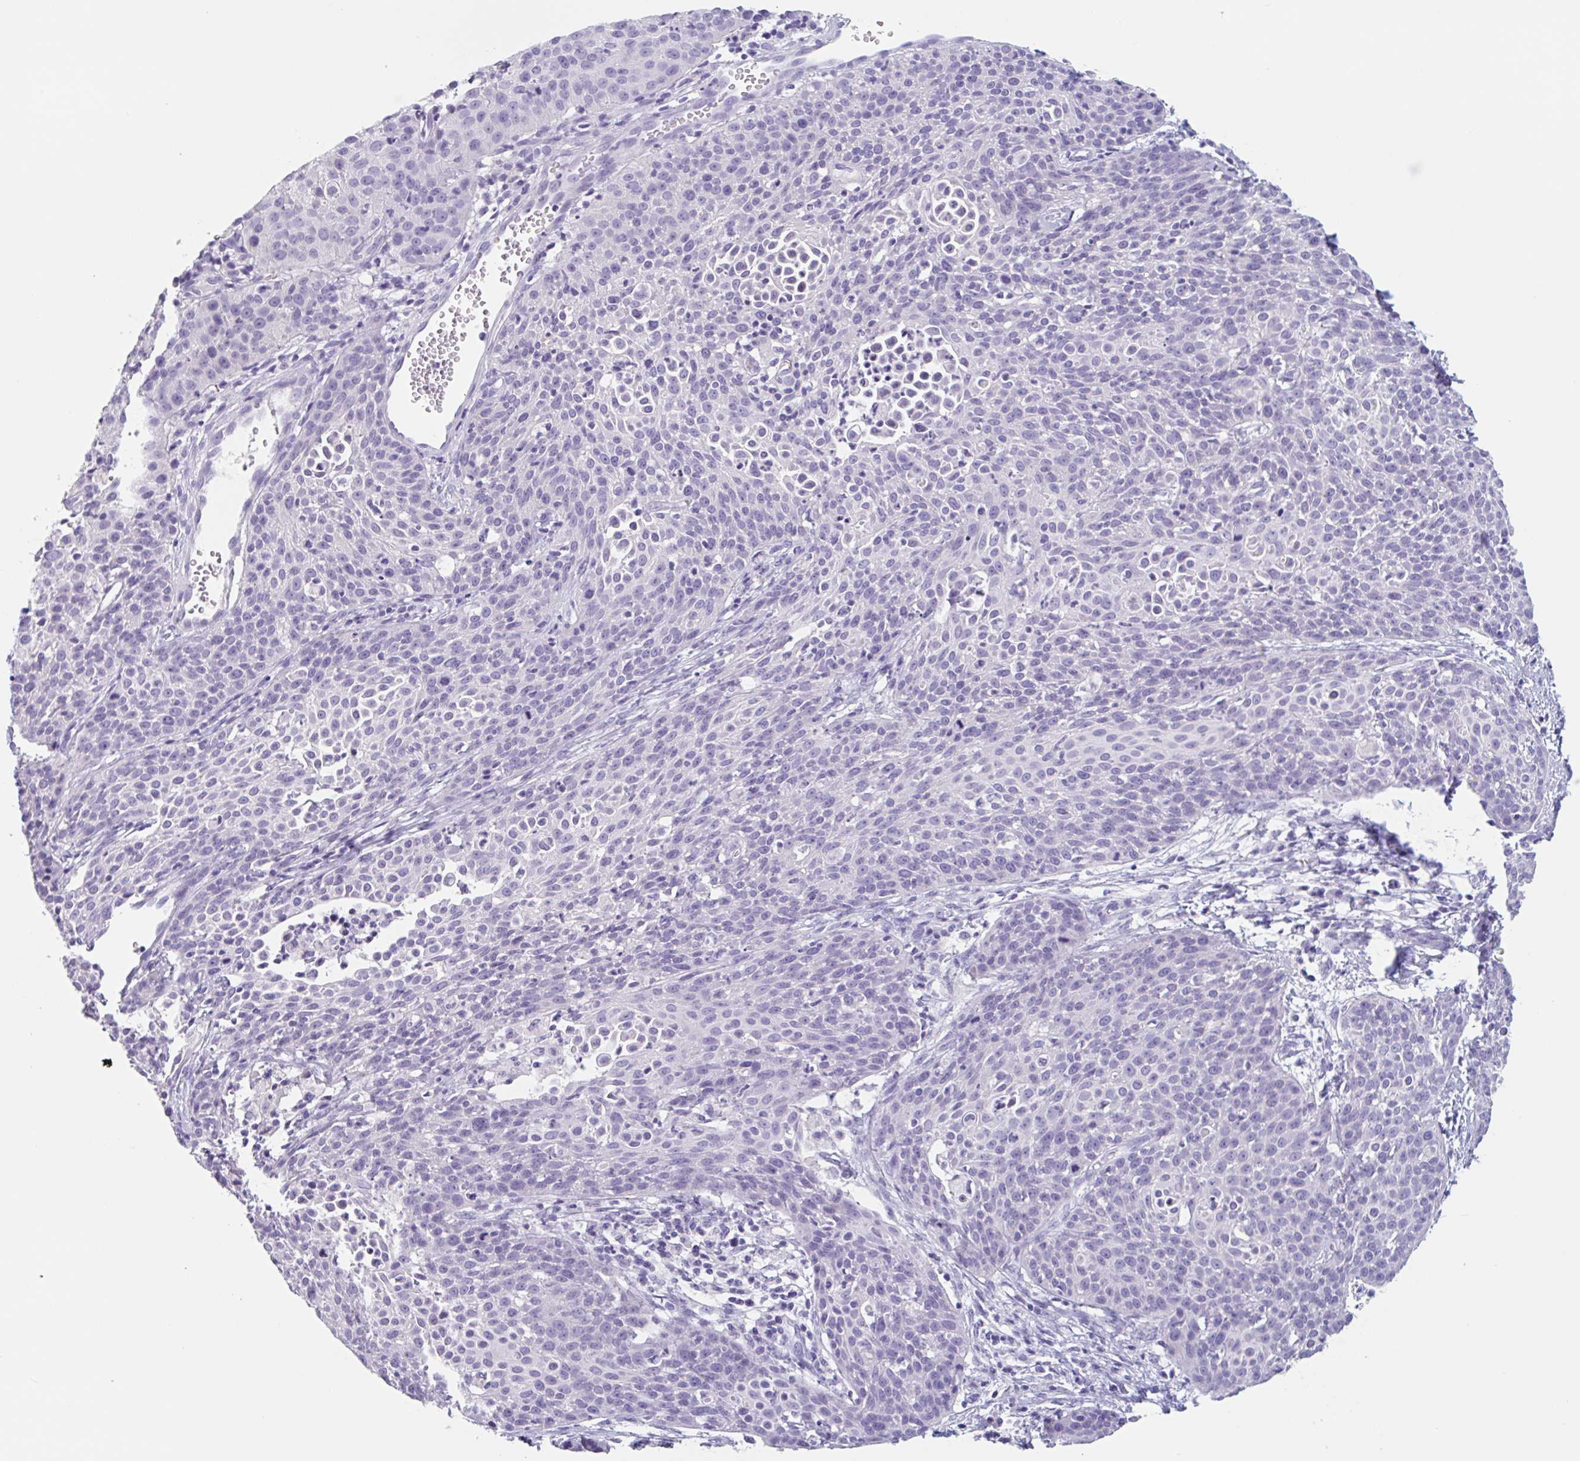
{"staining": {"intensity": "negative", "quantity": "none", "location": "none"}, "tissue": "cervical cancer", "cell_type": "Tumor cells", "image_type": "cancer", "snomed": [{"axis": "morphology", "description": "Squamous cell carcinoma, NOS"}, {"axis": "topography", "description": "Cervix"}], "caption": "High magnification brightfield microscopy of cervical cancer (squamous cell carcinoma) stained with DAB (3,3'-diaminobenzidine) (brown) and counterstained with hematoxylin (blue): tumor cells show no significant positivity.", "gene": "EMC4", "patient": {"sex": "female", "age": 38}}